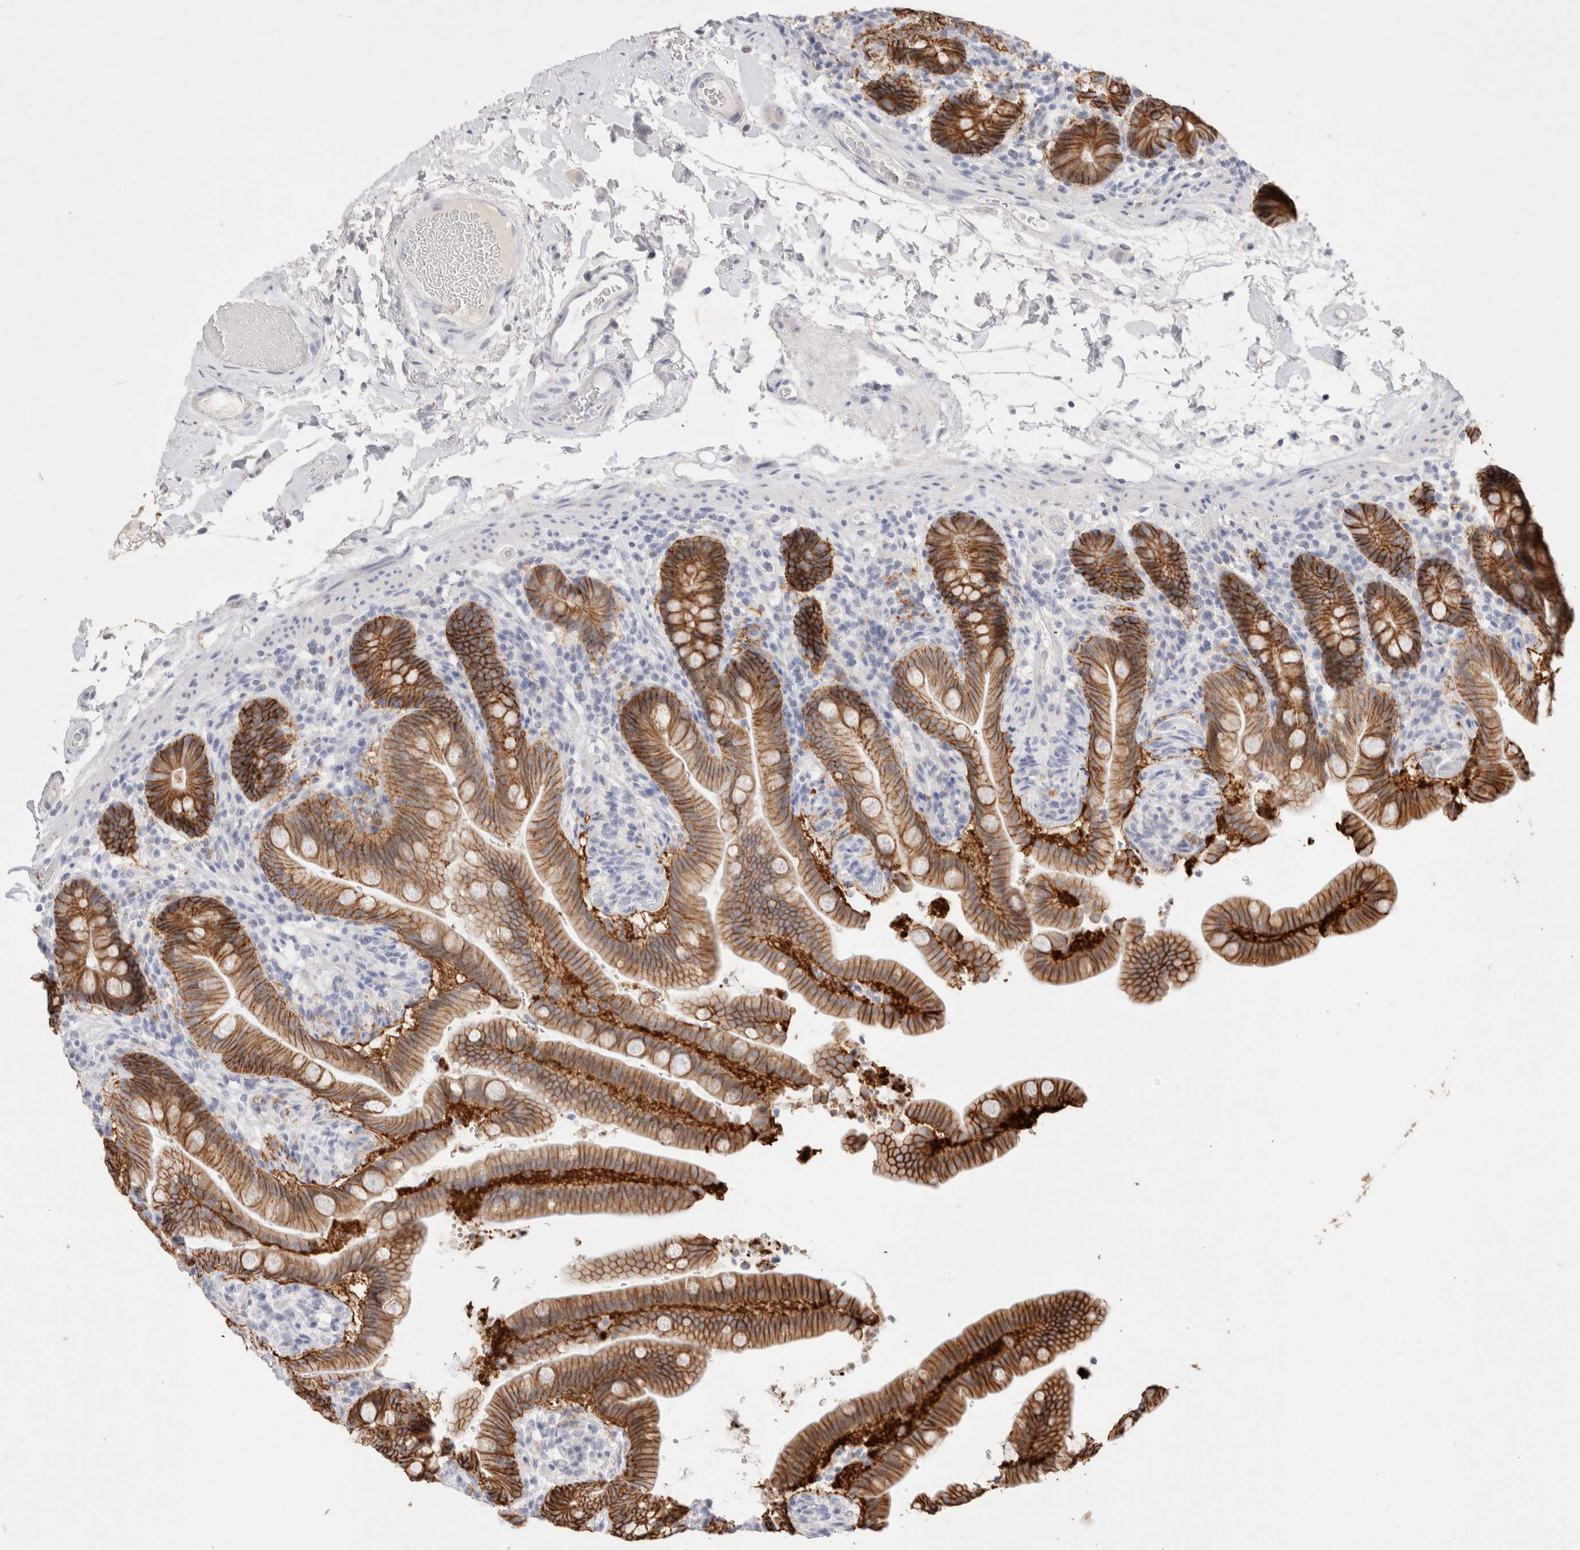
{"staining": {"intensity": "negative", "quantity": "none", "location": "none"}, "tissue": "colon", "cell_type": "Endothelial cells", "image_type": "normal", "snomed": [{"axis": "morphology", "description": "Normal tissue, NOS"}, {"axis": "topography", "description": "Smooth muscle"}, {"axis": "topography", "description": "Colon"}], "caption": "High magnification brightfield microscopy of unremarkable colon stained with DAB (3,3'-diaminobenzidine) (brown) and counterstained with hematoxylin (blue): endothelial cells show no significant expression. Nuclei are stained in blue.", "gene": "EPCAM", "patient": {"sex": "male", "age": 73}}